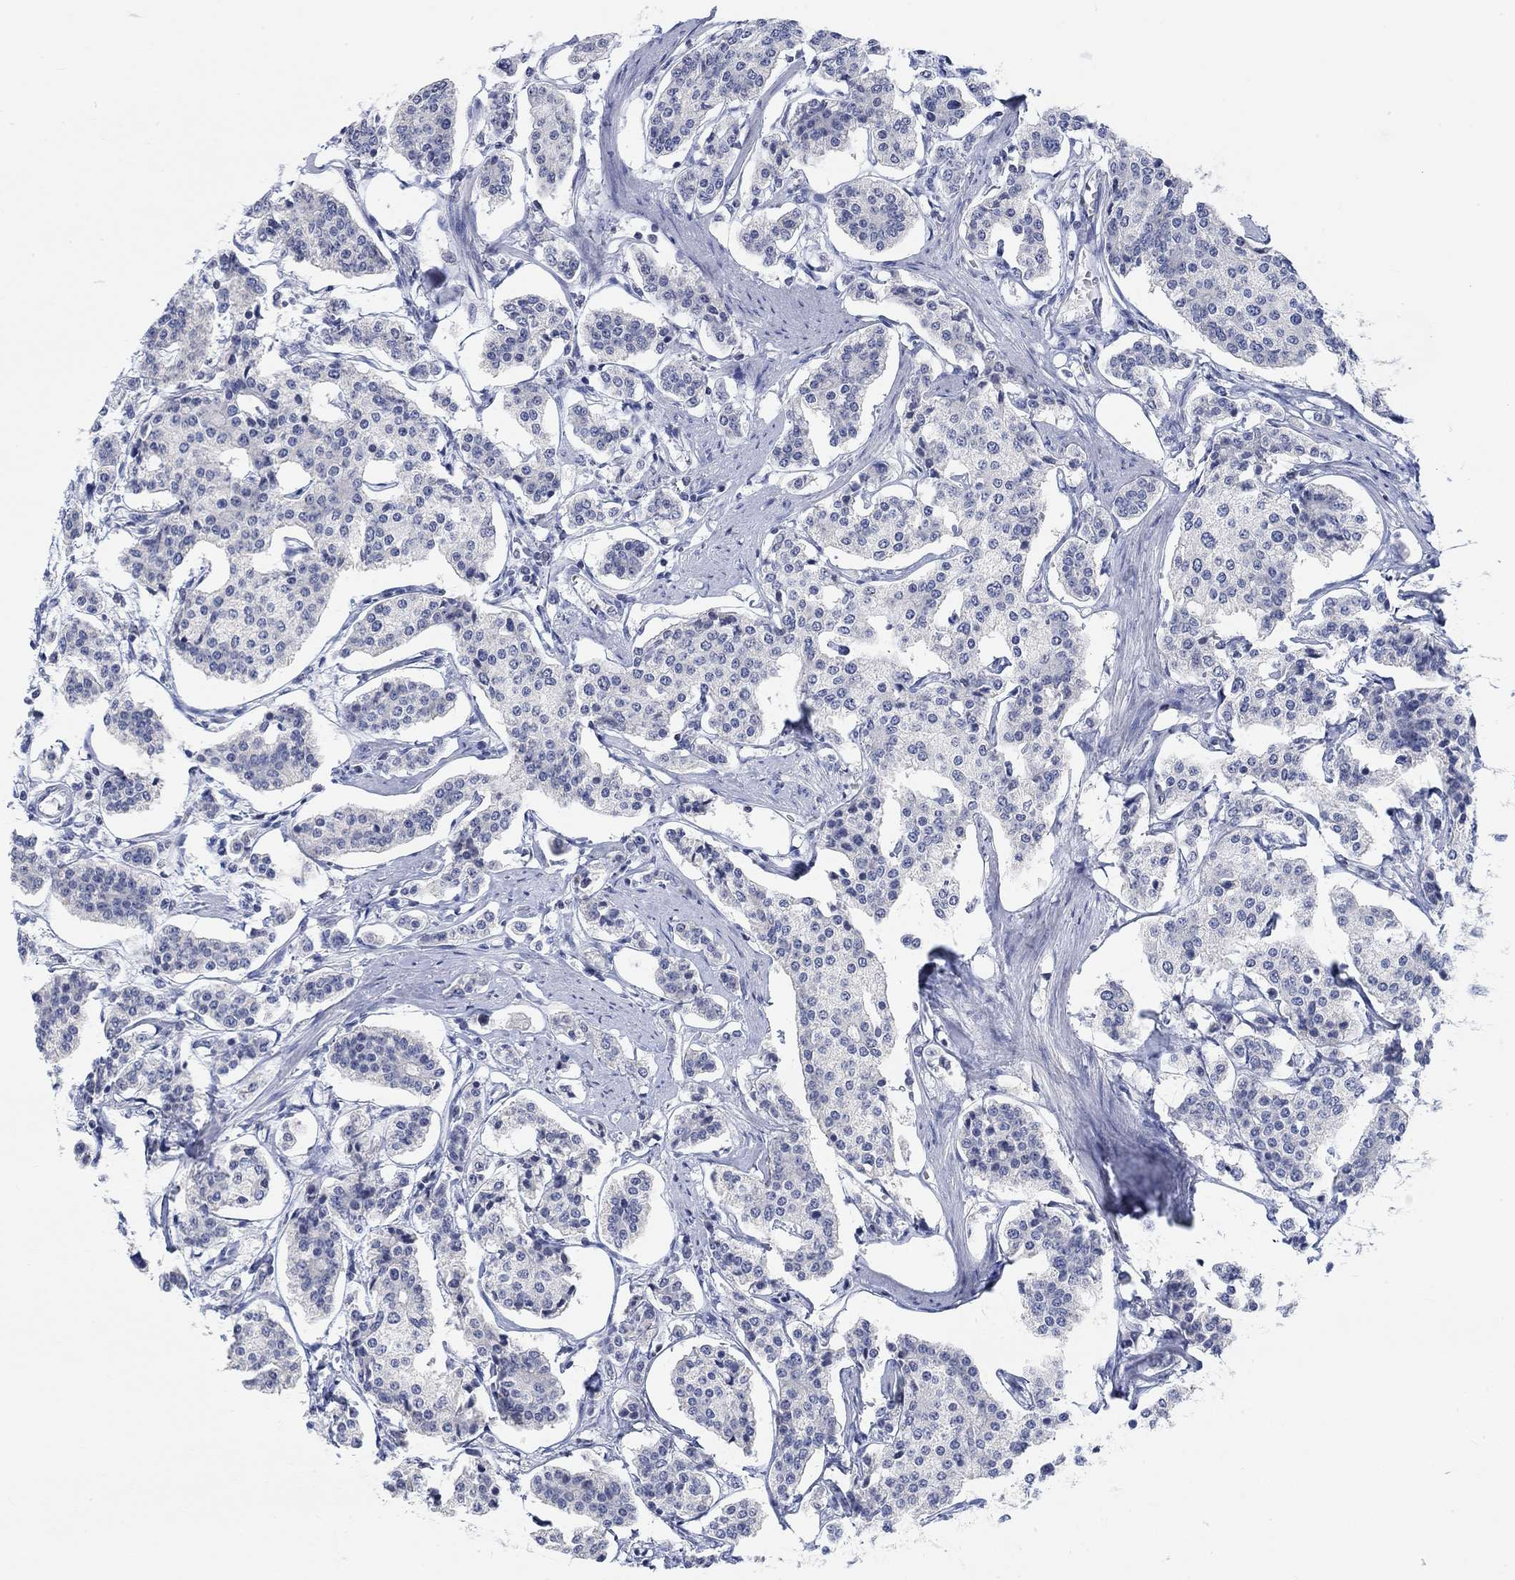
{"staining": {"intensity": "negative", "quantity": "none", "location": "none"}, "tissue": "carcinoid", "cell_type": "Tumor cells", "image_type": "cancer", "snomed": [{"axis": "morphology", "description": "Carcinoid, malignant, NOS"}, {"axis": "topography", "description": "Small intestine"}], "caption": "IHC image of neoplastic tissue: human carcinoid (malignant) stained with DAB (3,3'-diaminobenzidine) shows no significant protein staining in tumor cells.", "gene": "ATP6V1E2", "patient": {"sex": "female", "age": 65}}